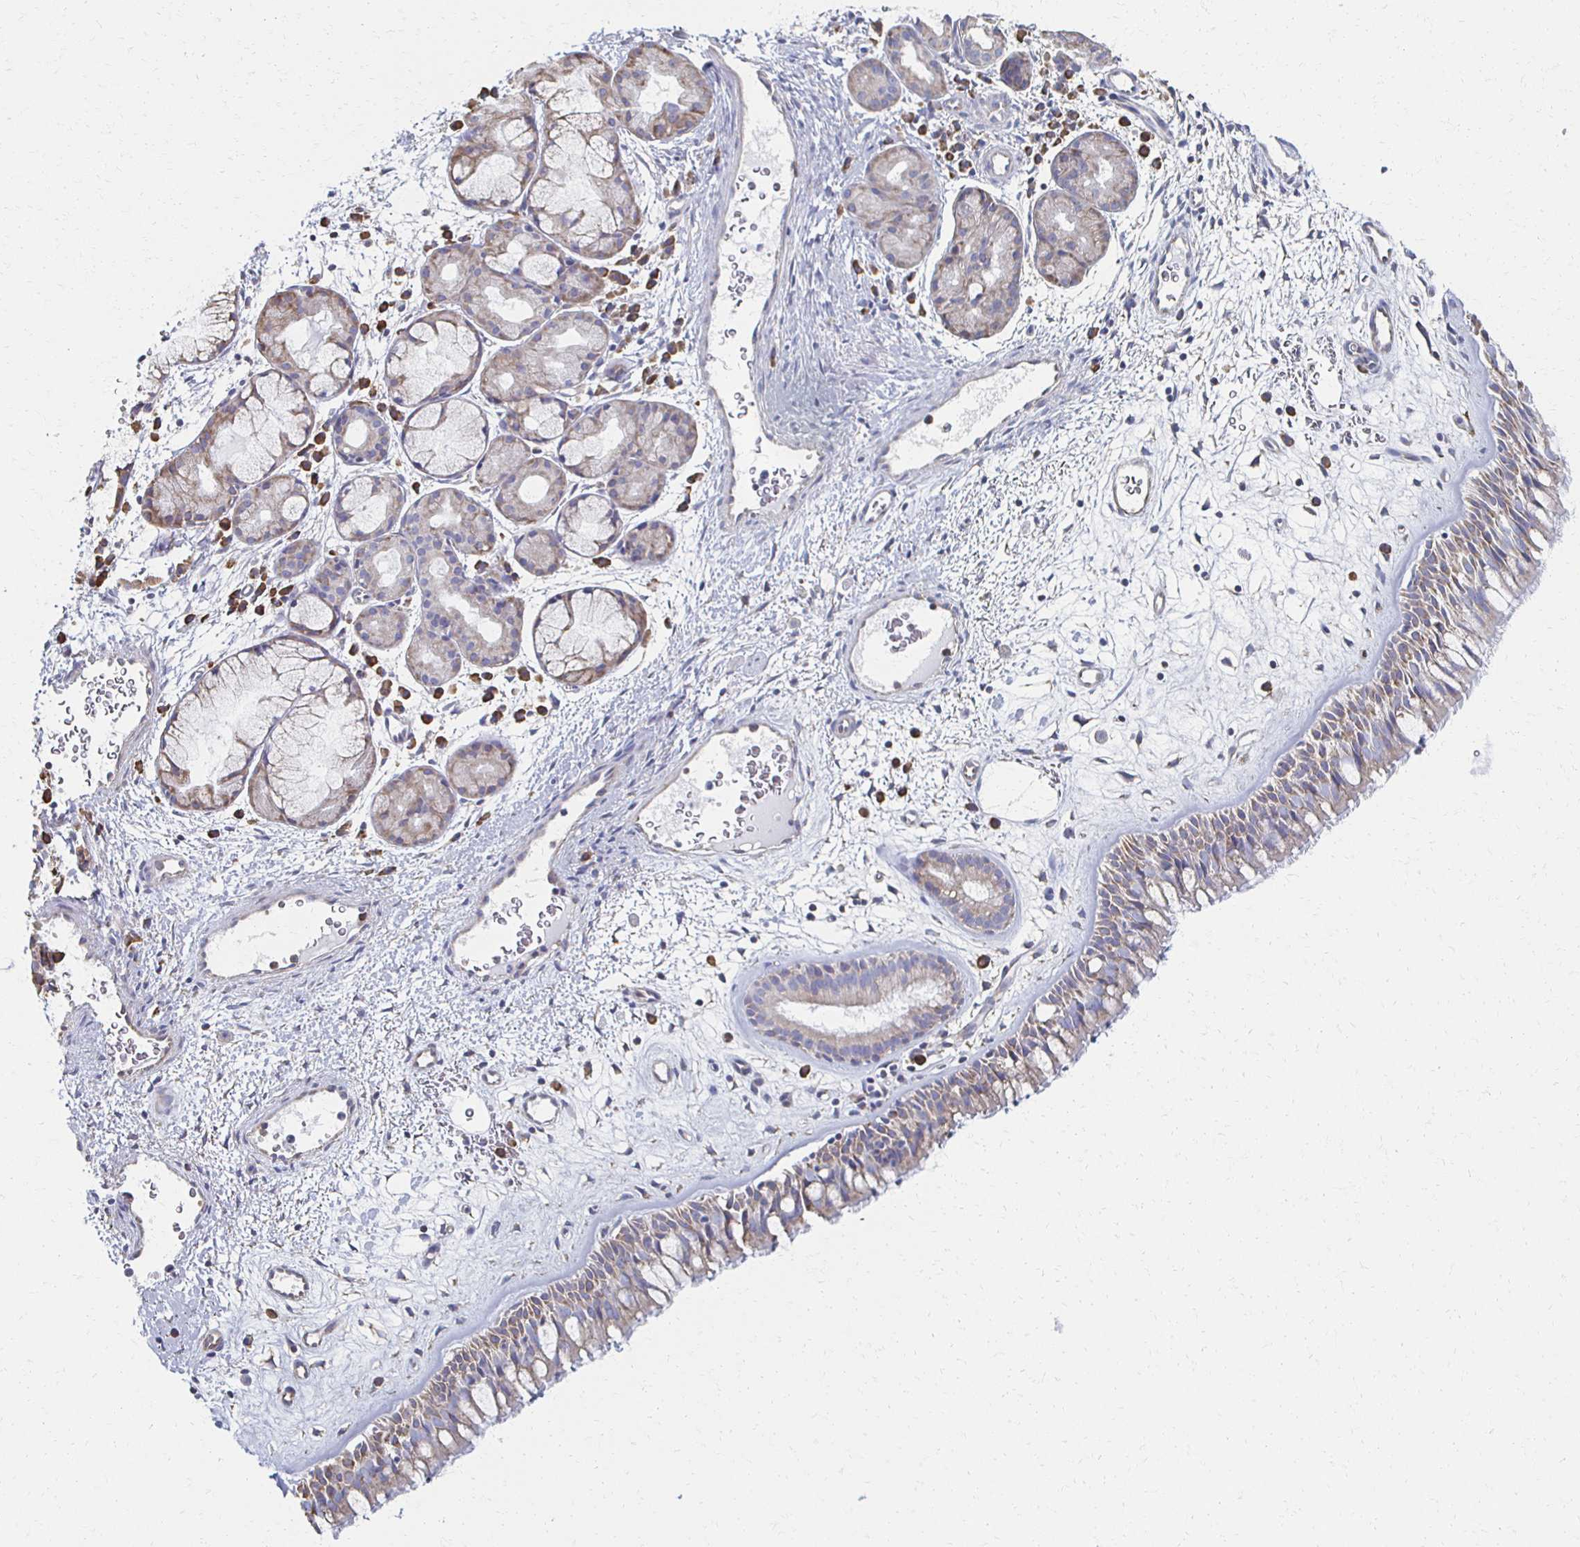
{"staining": {"intensity": "weak", "quantity": ">75%", "location": "cytoplasmic/membranous"}, "tissue": "nasopharynx", "cell_type": "Respiratory epithelial cells", "image_type": "normal", "snomed": [{"axis": "morphology", "description": "Normal tissue, NOS"}, {"axis": "topography", "description": "Nasopharynx"}], "caption": "The image demonstrates staining of benign nasopharynx, revealing weak cytoplasmic/membranous protein expression (brown color) within respiratory epithelial cells.", "gene": "ATP1A3", "patient": {"sex": "male", "age": 65}}